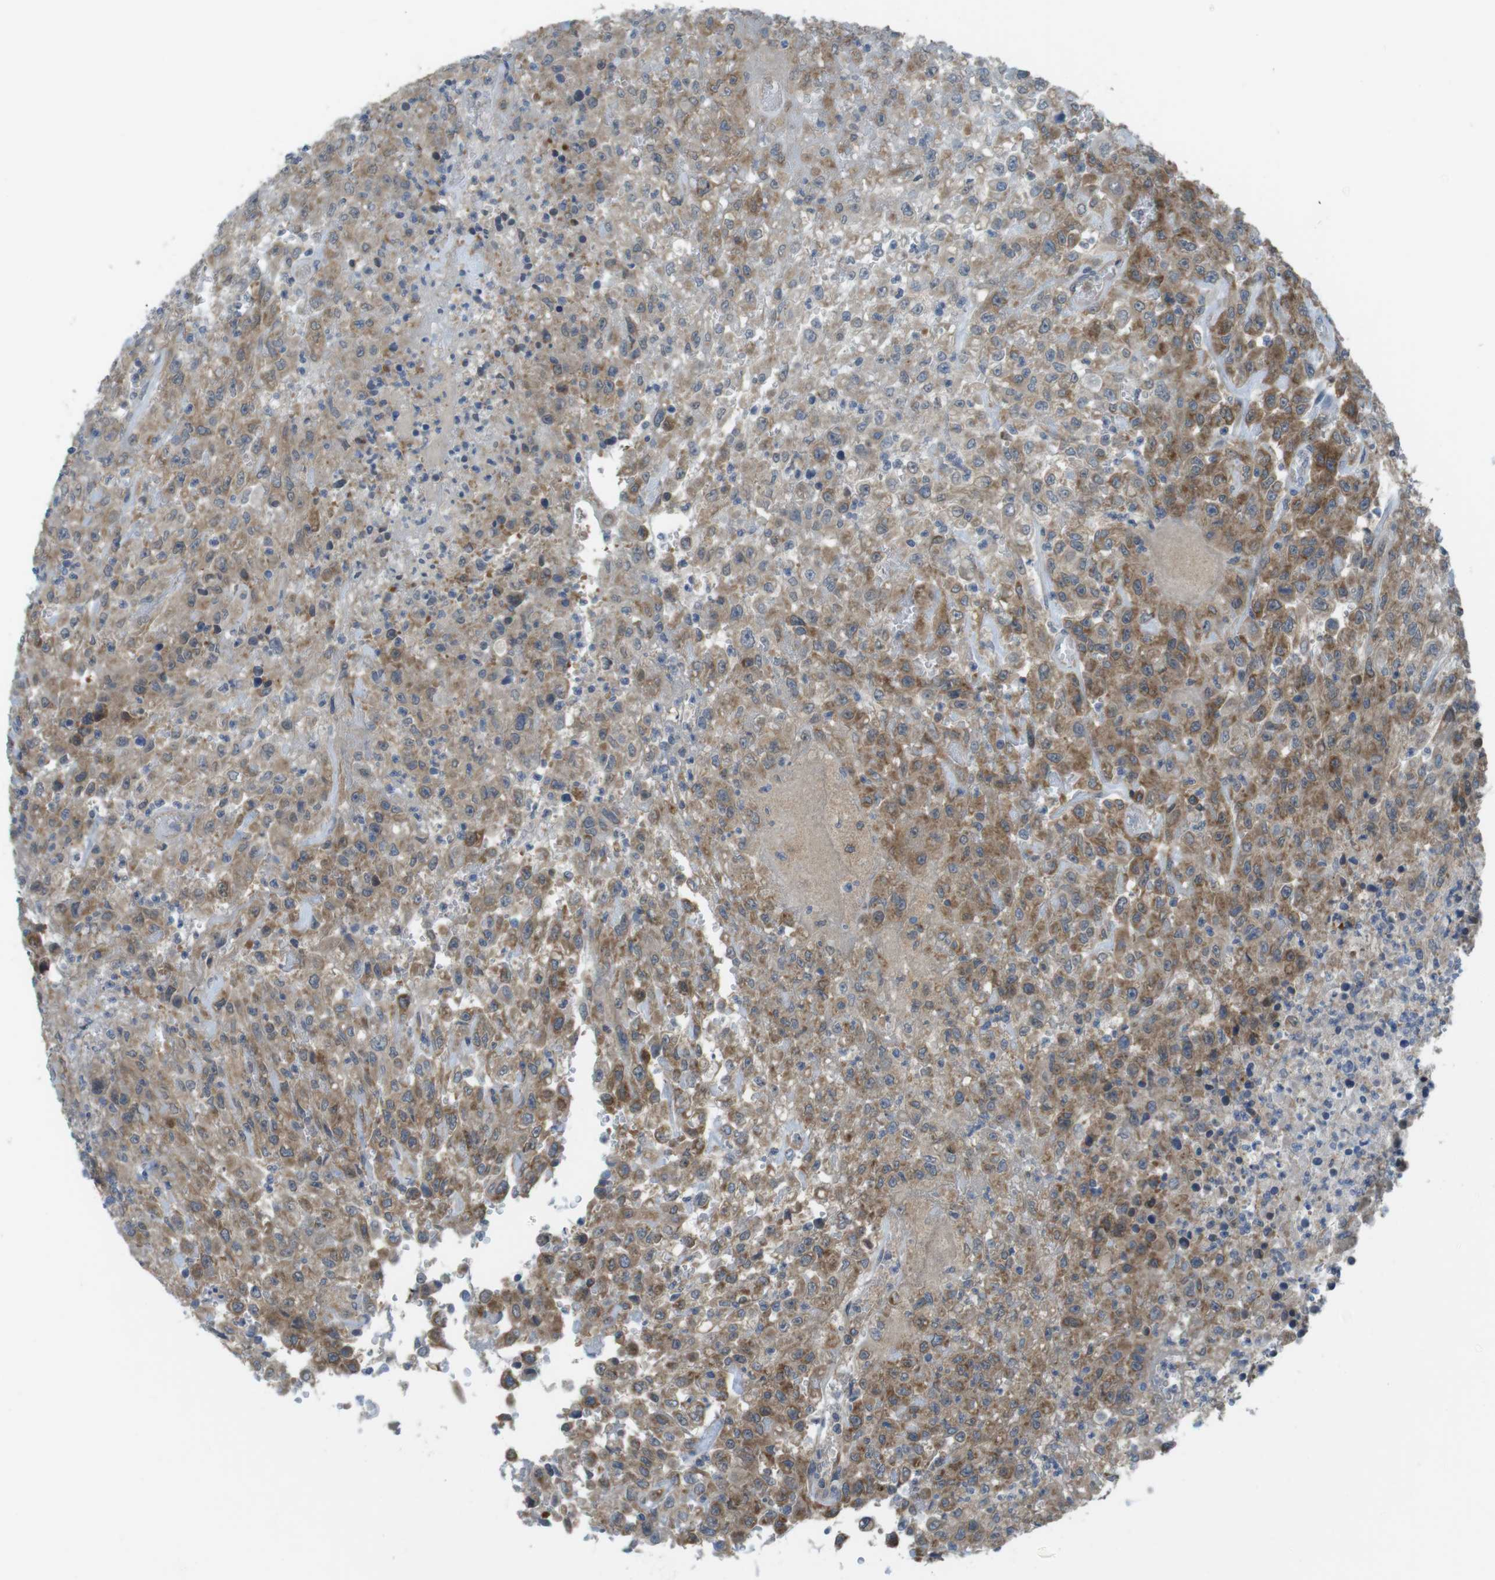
{"staining": {"intensity": "moderate", "quantity": ">75%", "location": "cytoplasmic/membranous"}, "tissue": "urothelial cancer", "cell_type": "Tumor cells", "image_type": "cancer", "snomed": [{"axis": "morphology", "description": "Urothelial carcinoma, High grade"}, {"axis": "topography", "description": "Urinary bladder"}], "caption": "Human urothelial cancer stained with a brown dye reveals moderate cytoplasmic/membranous positive staining in about >75% of tumor cells.", "gene": "MTHFD1", "patient": {"sex": "male", "age": 46}}